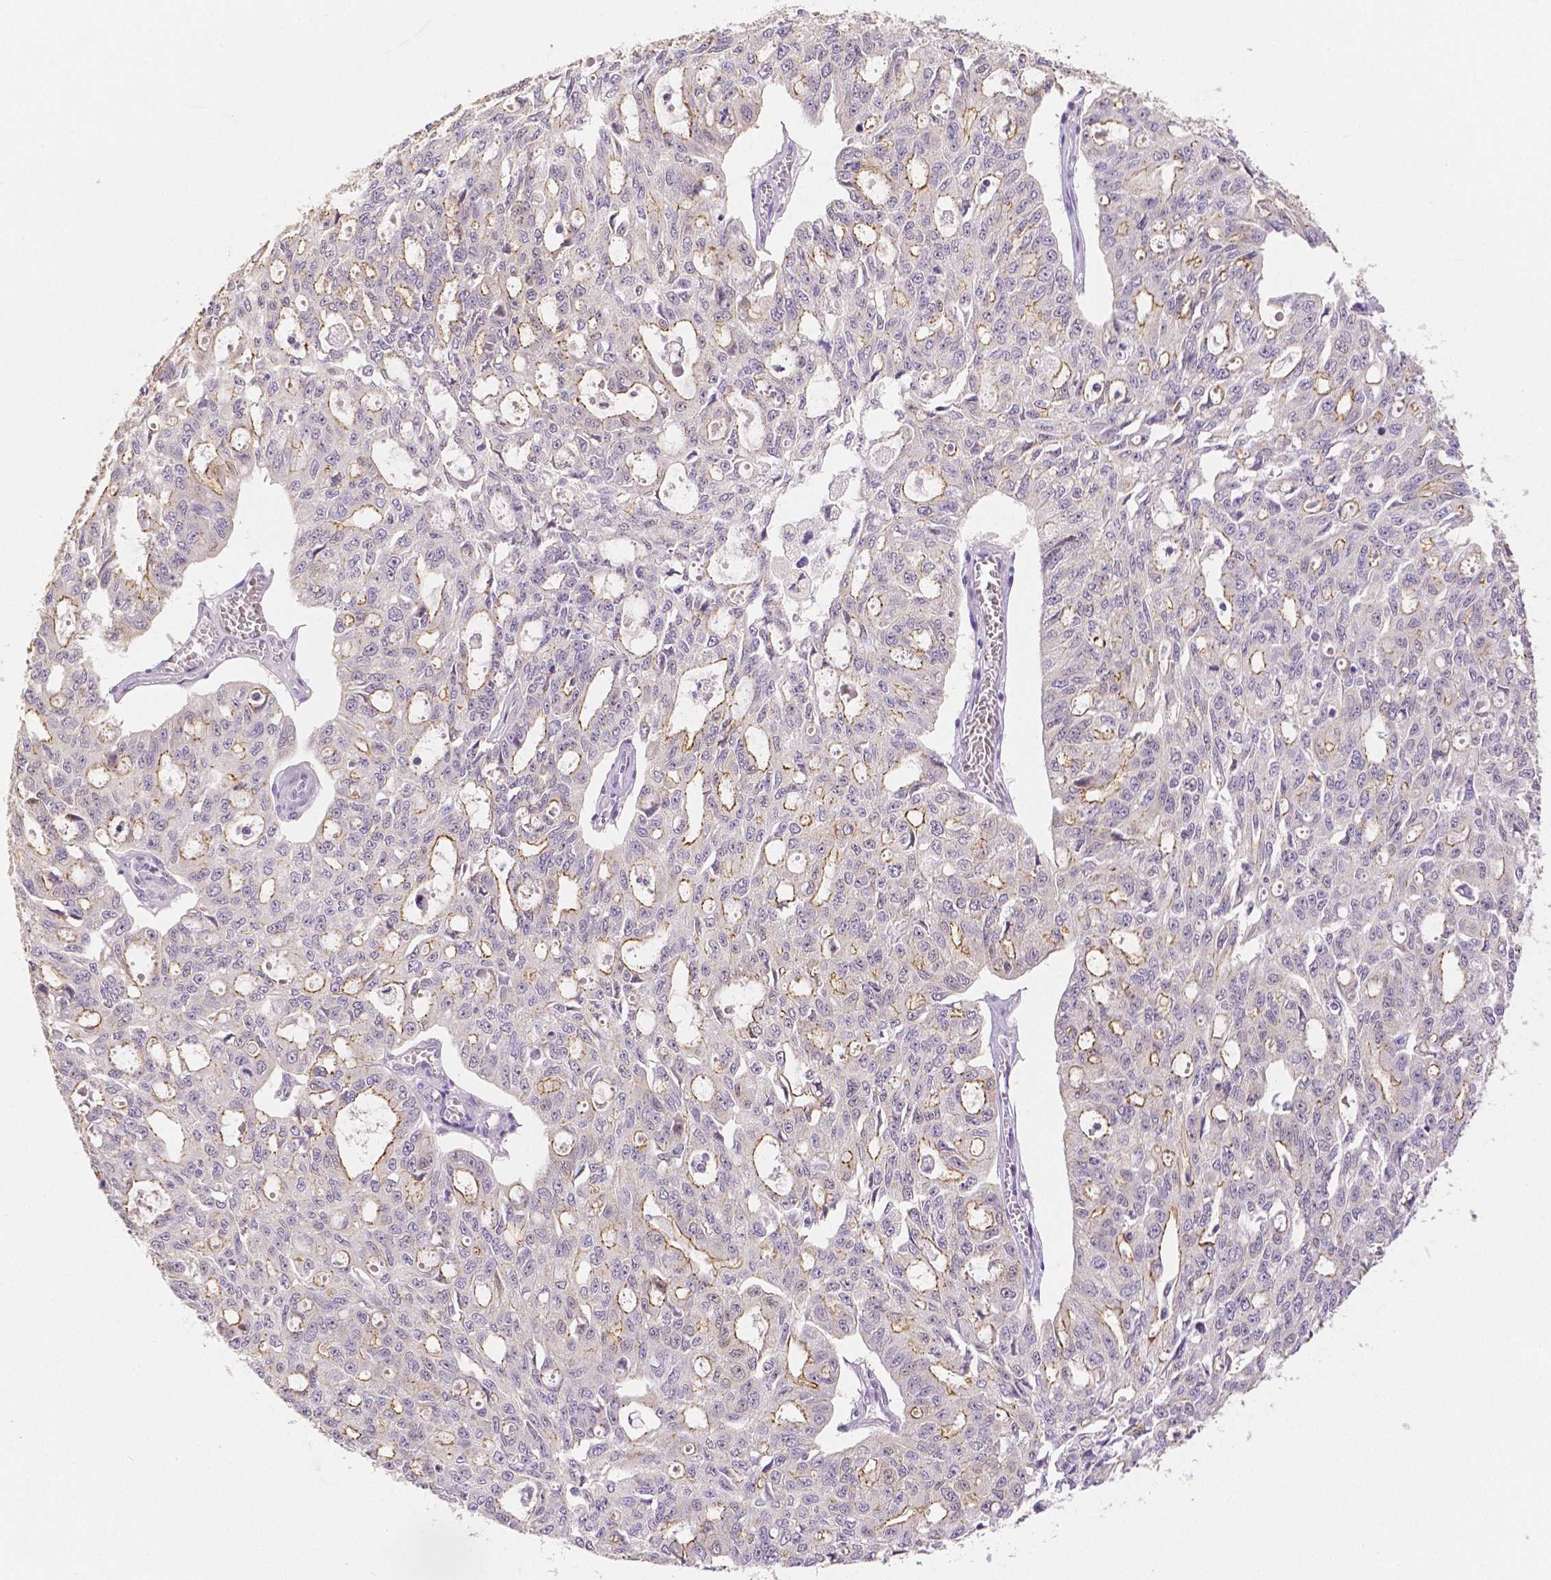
{"staining": {"intensity": "moderate", "quantity": "<25%", "location": "cytoplasmic/membranous"}, "tissue": "ovarian cancer", "cell_type": "Tumor cells", "image_type": "cancer", "snomed": [{"axis": "morphology", "description": "Carcinoma, endometroid"}, {"axis": "topography", "description": "Ovary"}], "caption": "Endometroid carcinoma (ovarian) tissue exhibits moderate cytoplasmic/membranous expression in approximately <25% of tumor cells, visualized by immunohistochemistry.", "gene": "OCLN", "patient": {"sex": "female", "age": 65}}